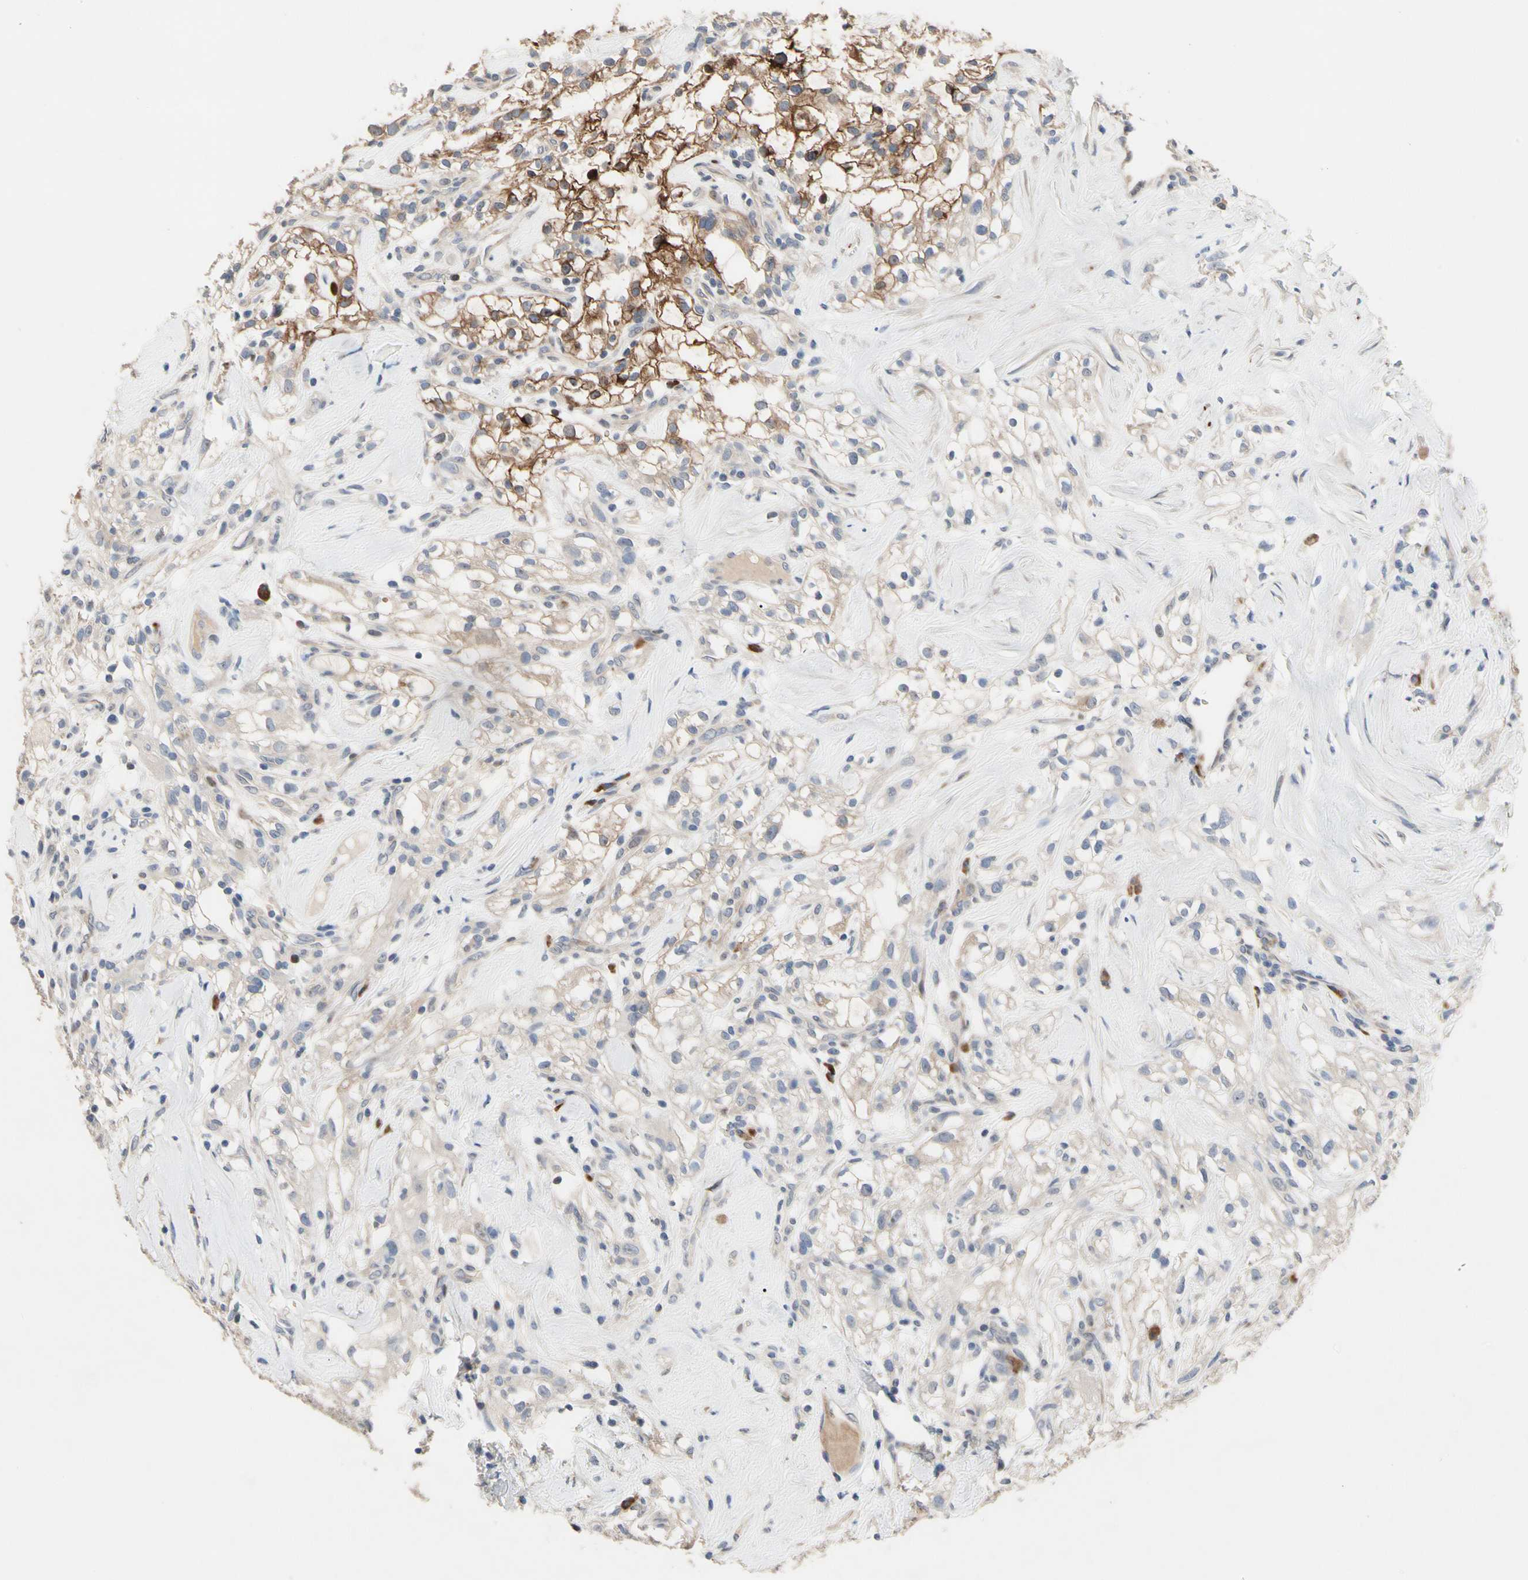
{"staining": {"intensity": "moderate", "quantity": "<25%", "location": "cytoplasmic/membranous"}, "tissue": "renal cancer", "cell_type": "Tumor cells", "image_type": "cancer", "snomed": [{"axis": "morphology", "description": "Adenocarcinoma, NOS"}, {"axis": "topography", "description": "Kidney"}], "caption": "About <25% of tumor cells in renal cancer demonstrate moderate cytoplasmic/membranous protein expression as visualized by brown immunohistochemical staining.", "gene": "HMGCR", "patient": {"sex": "female", "age": 60}}